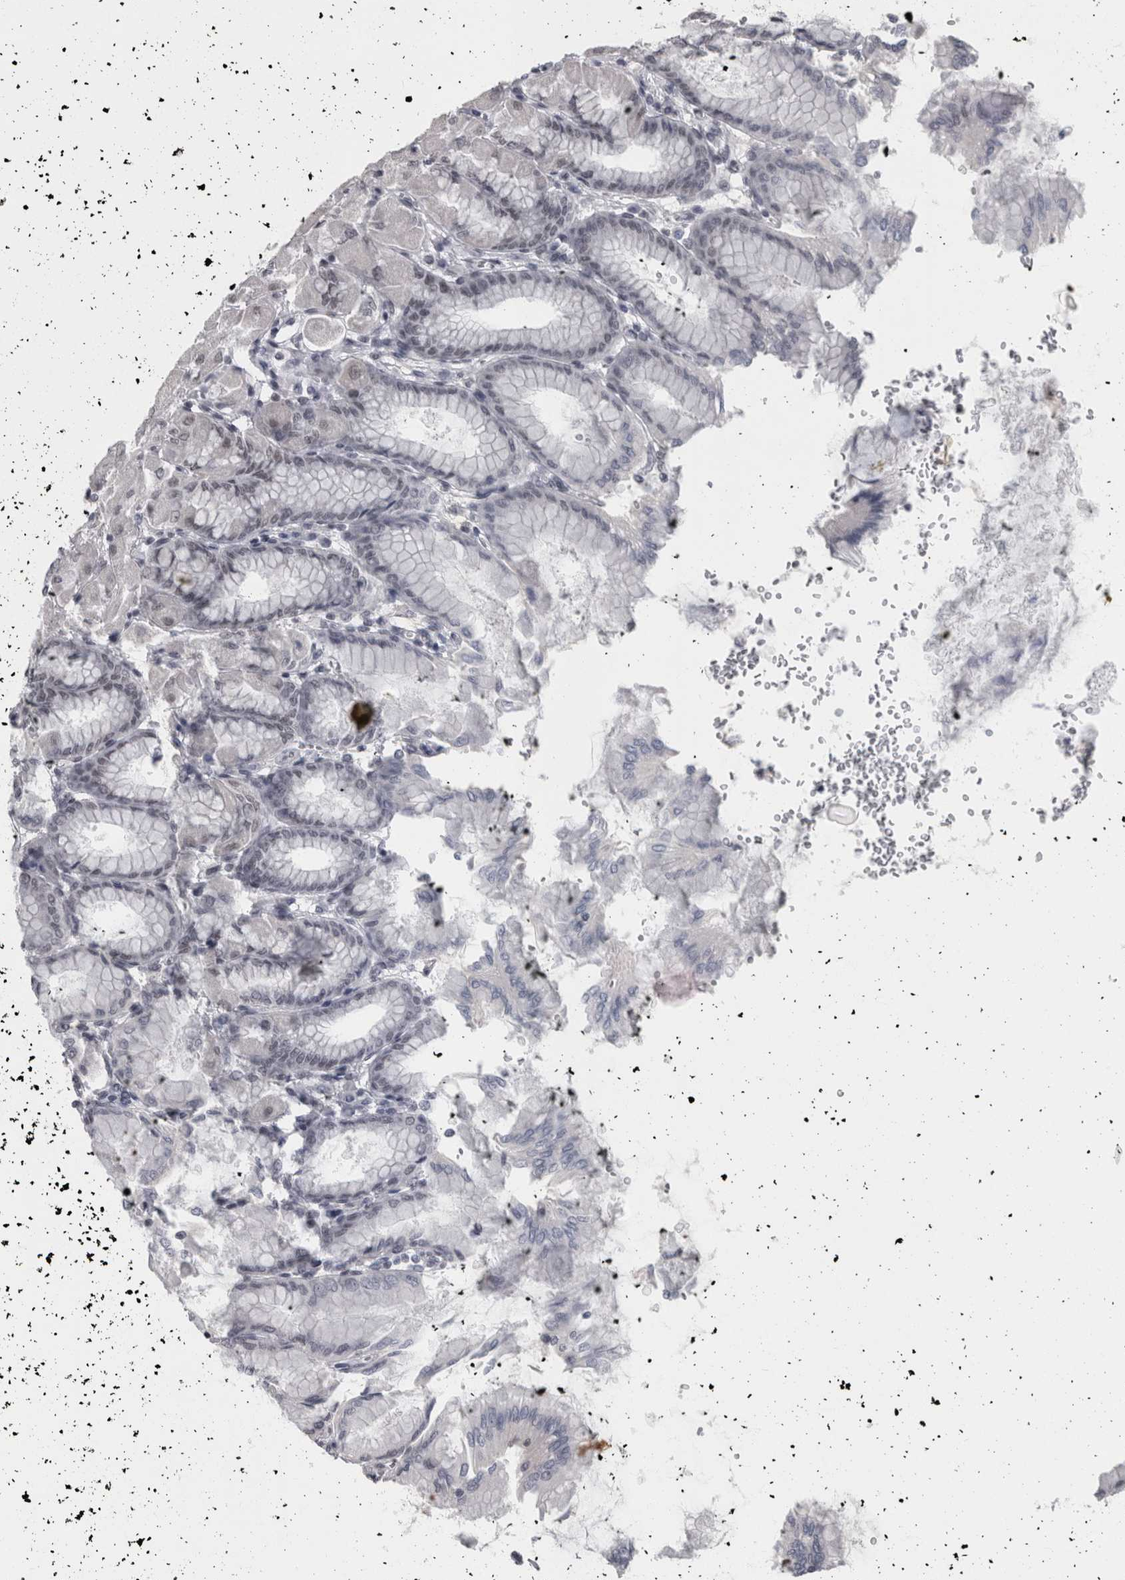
{"staining": {"intensity": "moderate", "quantity": "<25%", "location": "nuclear"}, "tissue": "stomach", "cell_type": "Glandular cells", "image_type": "normal", "snomed": [{"axis": "morphology", "description": "Normal tissue, NOS"}, {"axis": "topography", "description": "Stomach, upper"}], "caption": "Immunohistochemical staining of unremarkable stomach displays <25% levels of moderate nuclear protein staining in approximately <25% of glandular cells.", "gene": "ARID4B", "patient": {"sex": "female", "age": 56}}